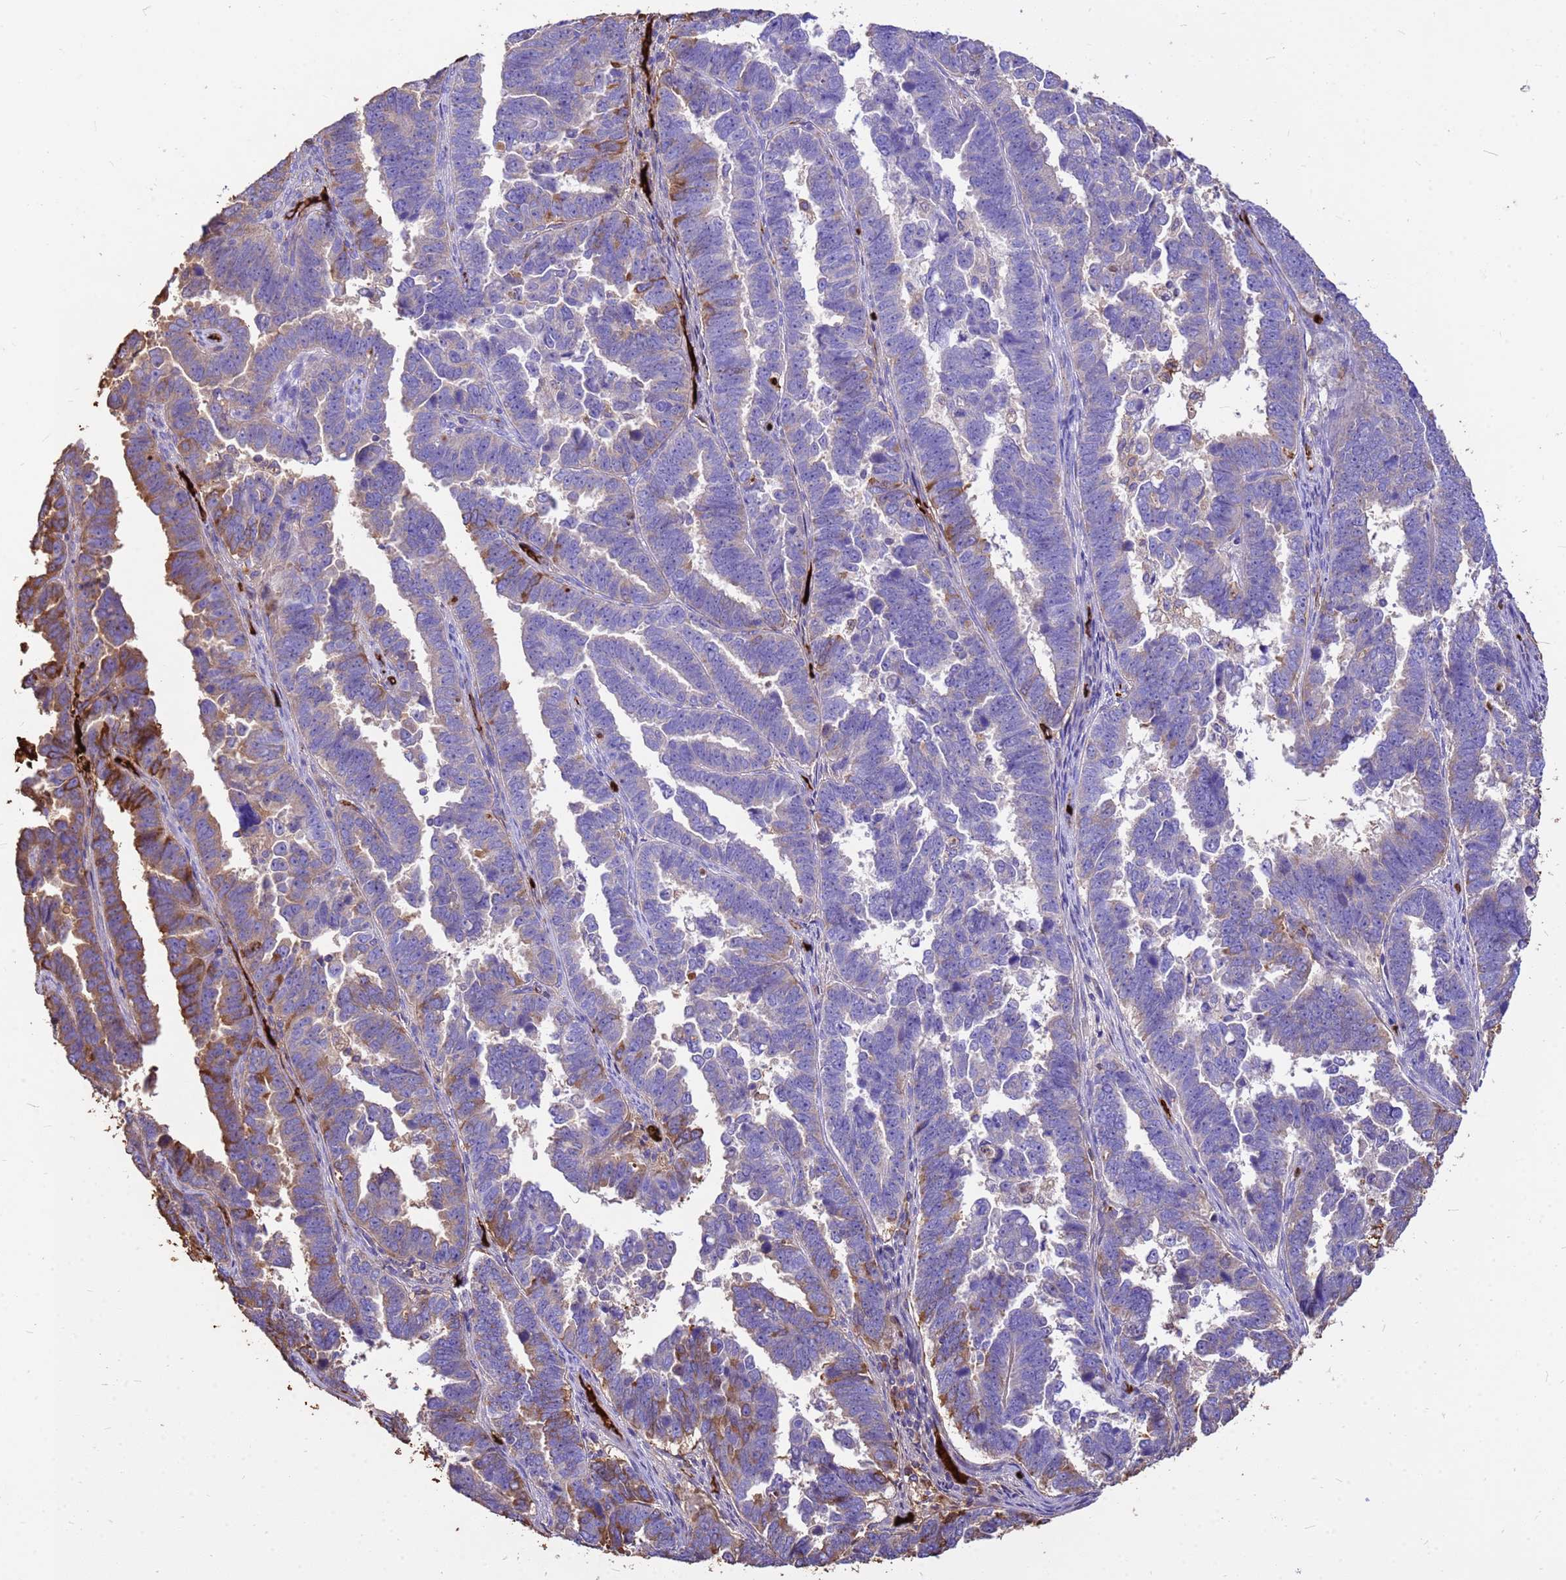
{"staining": {"intensity": "moderate", "quantity": "<25%", "location": "cytoplasmic/membranous"}, "tissue": "endometrial cancer", "cell_type": "Tumor cells", "image_type": "cancer", "snomed": [{"axis": "morphology", "description": "Adenocarcinoma, NOS"}, {"axis": "topography", "description": "Endometrium"}], "caption": "Endometrial cancer stained with DAB IHC demonstrates low levels of moderate cytoplasmic/membranous expression in about <25% of tumor cells. (IHC, brightfield microscopy, high magnification).", "gene": "HBA2", "patient": {"sex": "female", "age": 75}}